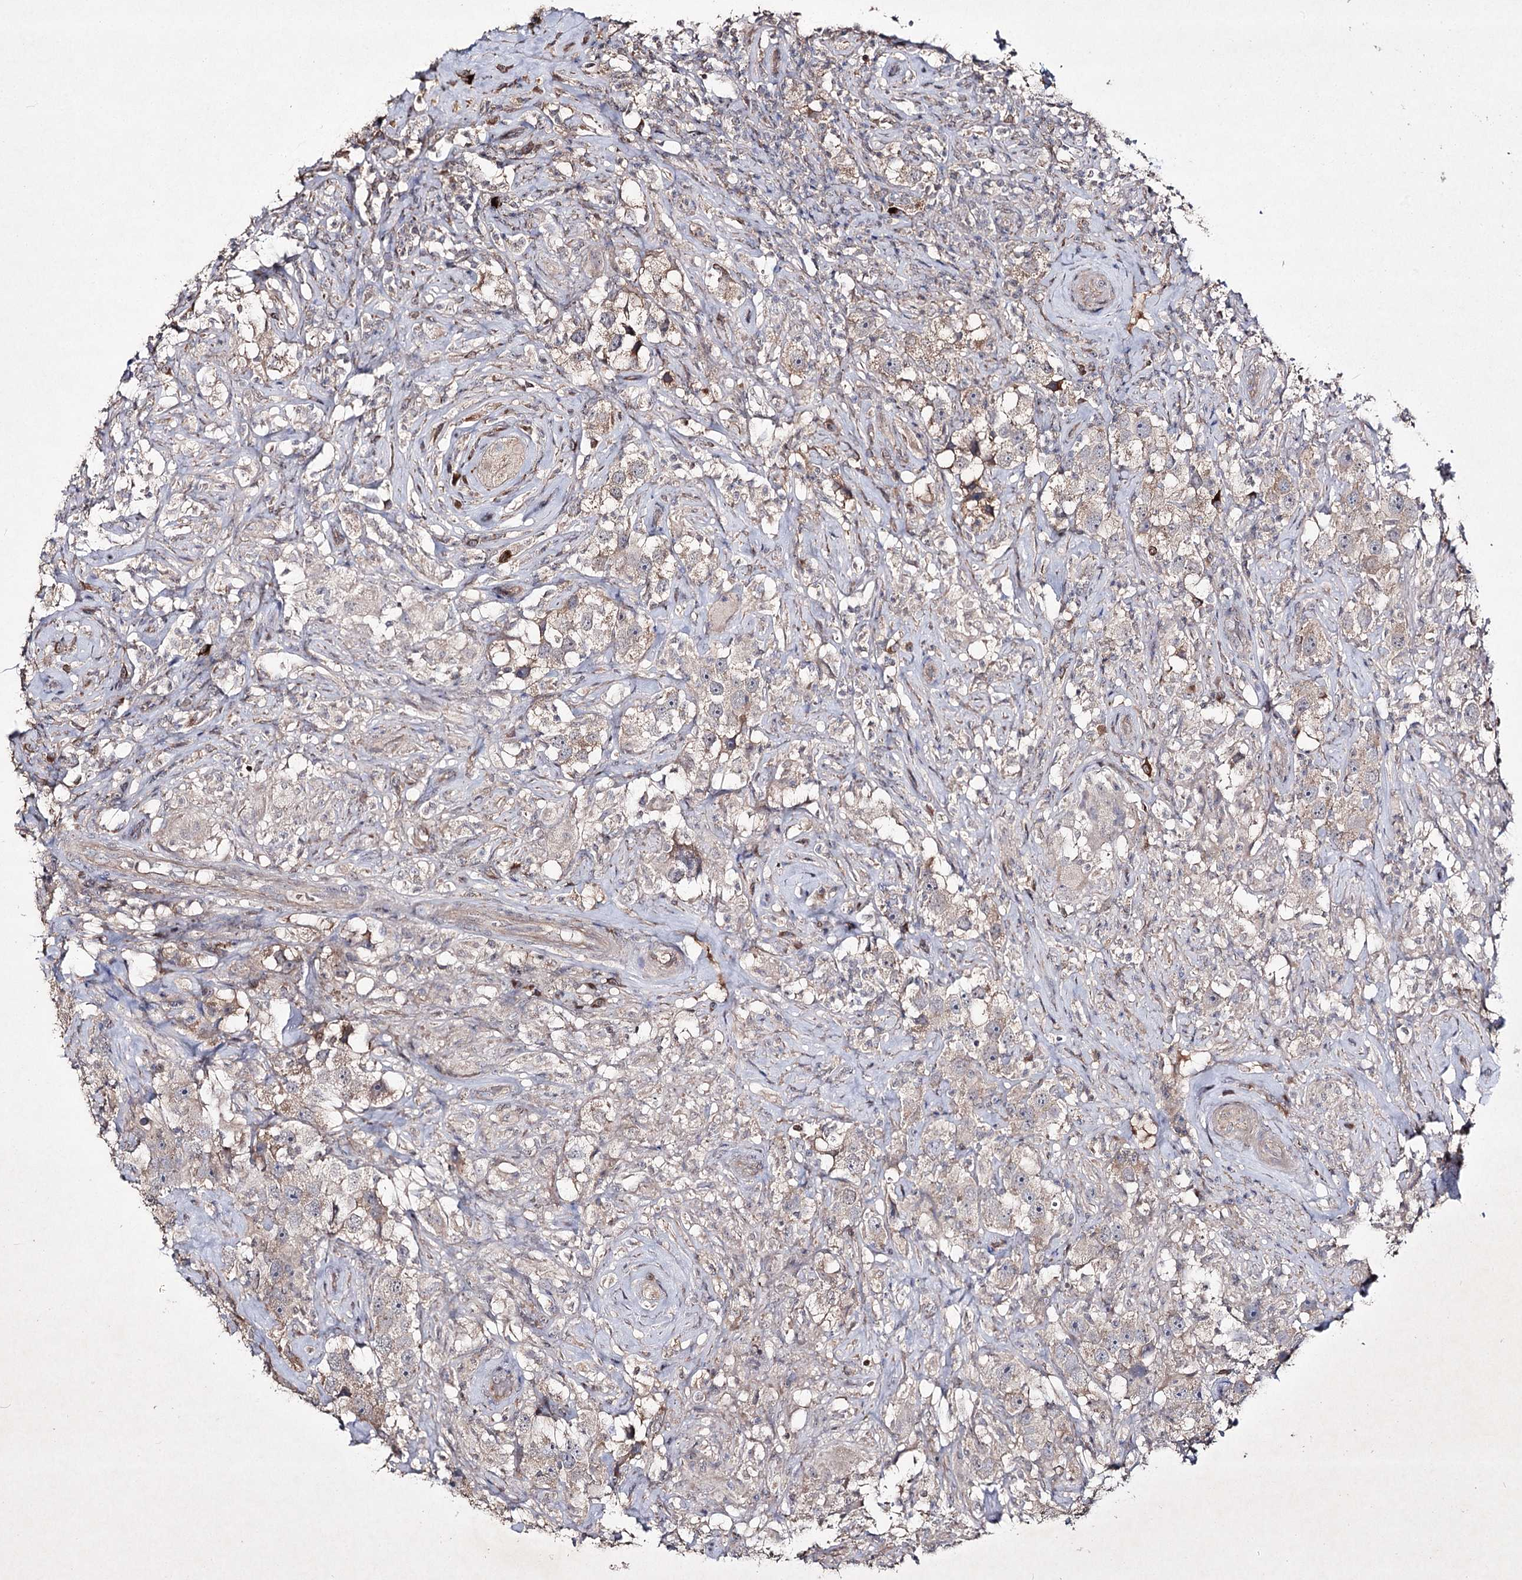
{"staining": {"intensity": "weak", "quantity": "<25%", "location": "cytoplasmic/membranous"}, "tissue": "testis cancer", "cell_type": "Tumor cells", "image_type": "cancer", "snomed": [{"axis": "morphology", "description": "Seminoma, NOS"}, {"axis": "topography", "description": "Testis"}], "caption": "Seminoma (testis) was stained to show a protein in brown. There is no significant positivity in tumor cells.", "gene": "SEMA4G", "patient": {"sex": "male", "age": 49}}